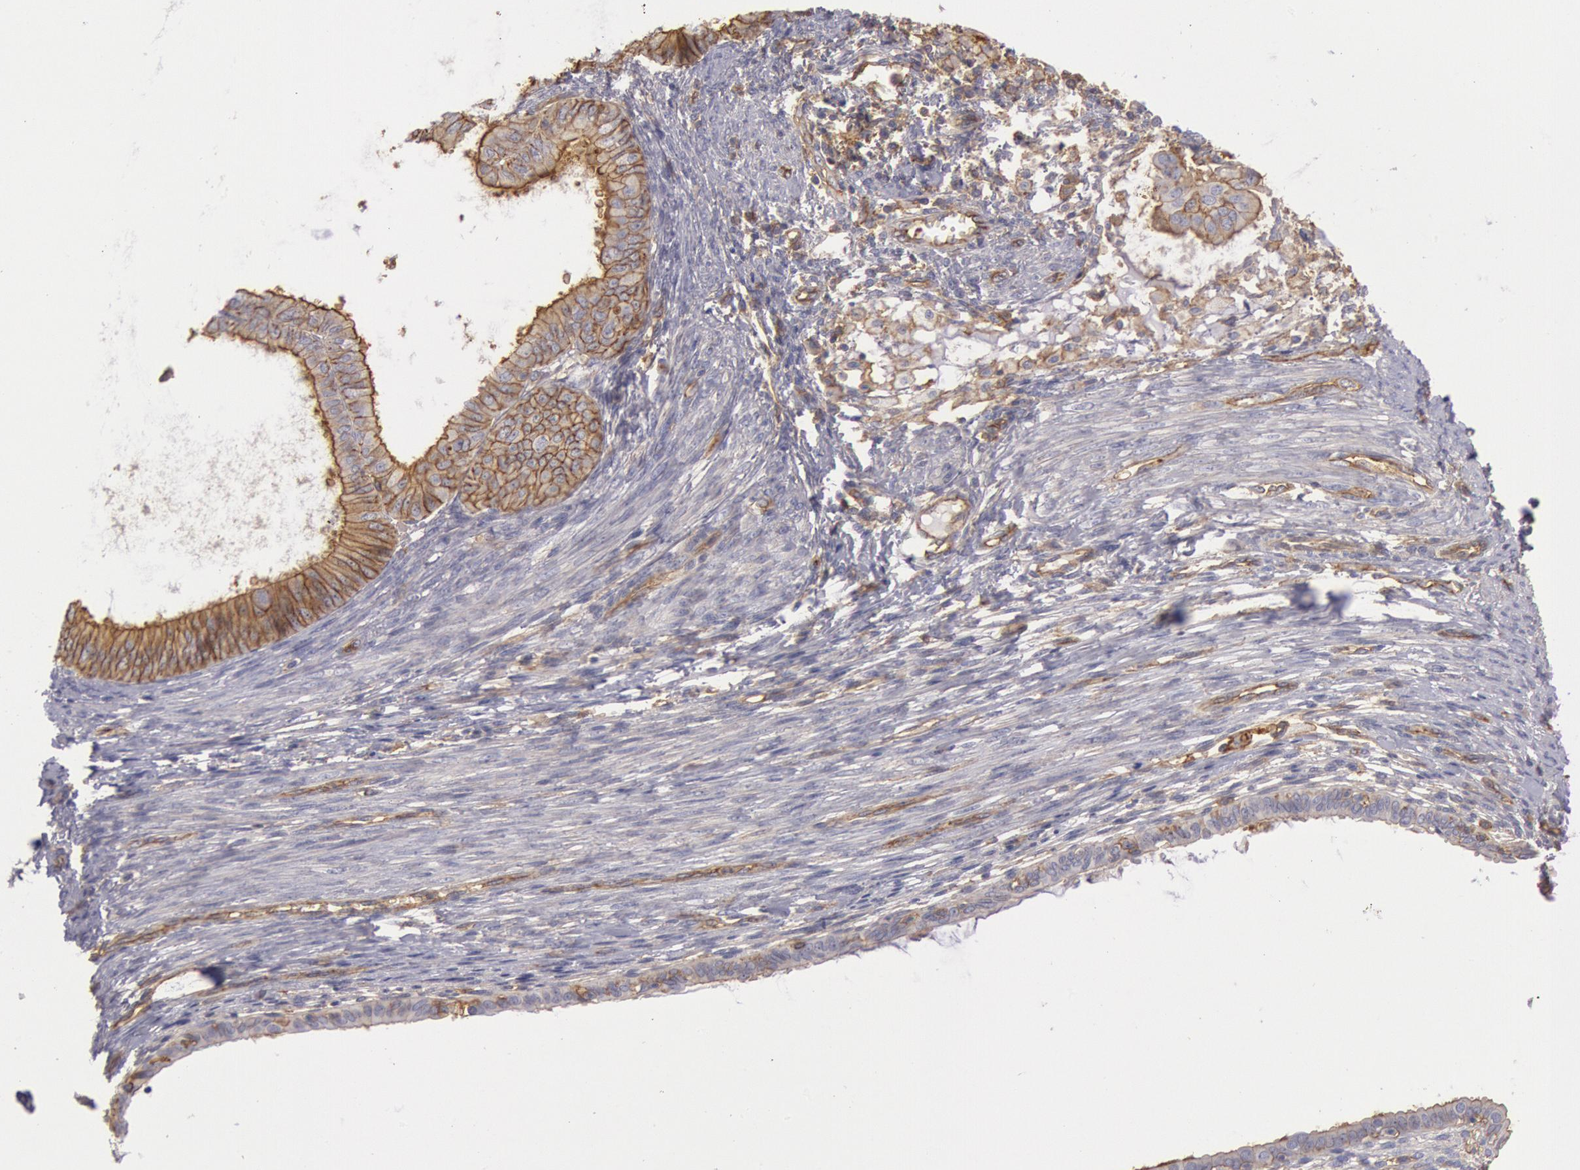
{"staining": {"intensity": "moderate", "quantity": ">75%", "location": "cytoplasmic/membranous"}, "tissue": "endometrial cancer", "cell_type": "Tumor cells", "image_type": "cancer", "snomed": [{"axis": "morphology", "description": "Adenocarcinoma, NOS"}, {"axis": "topography", "description": "Endometrium"}], "caption": "Endometrial cancer (adenocarcinoma) stained with a protein marker reveals moderate staining in tumor cells.", "gene": "SNAP23", "patient": {"sex": "female", "age": 76}}